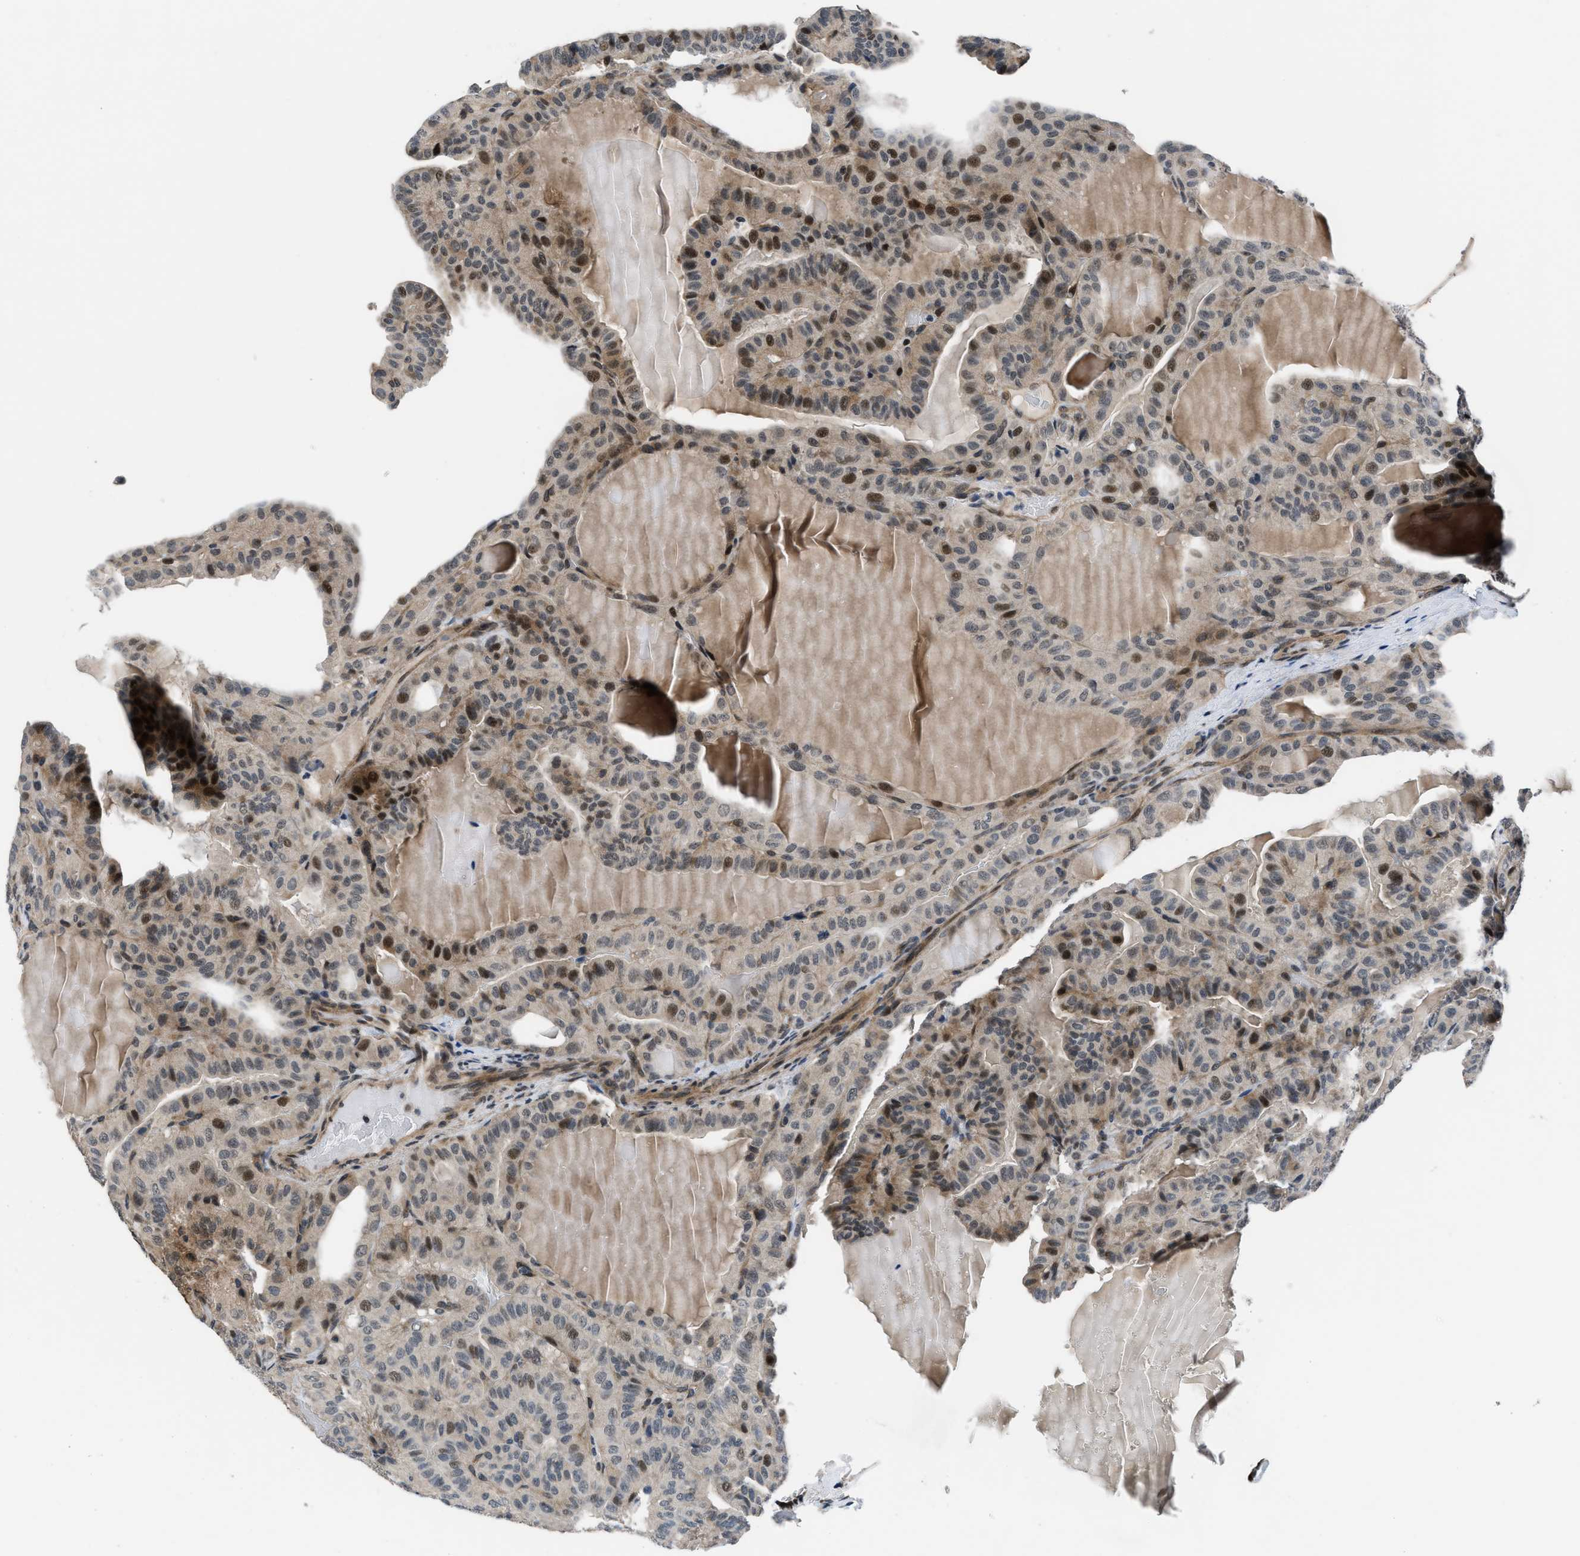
{"staining": {"intensity": "moderate", "quantity": "<25%", "location": "cytoplasmic/membranous,nuclear"}, "tissue": "thyroid cancer", "cell_type": "Tumor cells", "image_type": "cancer", "snomed": [{"axis": "morphology", "description": "Papillary adenocarcinoma, NOS"}, {"axis": "topography", "description": "Thyroid gland"}], "caption": "Immunohistochemistry (IHC) histopathology image of neoplastic tissue: thyroid cancer (papillary adenocarcinoma) stained using IHC demonstrates low levels of moderate protein expression localized specifically in the cytoplasmic/membranous and nuclear of tumor cells, appearing as a cytoplasmic/membranous and nuclear brown color.", "gene": "SETD5", "patient": {"sex": "male", "age": 77}}